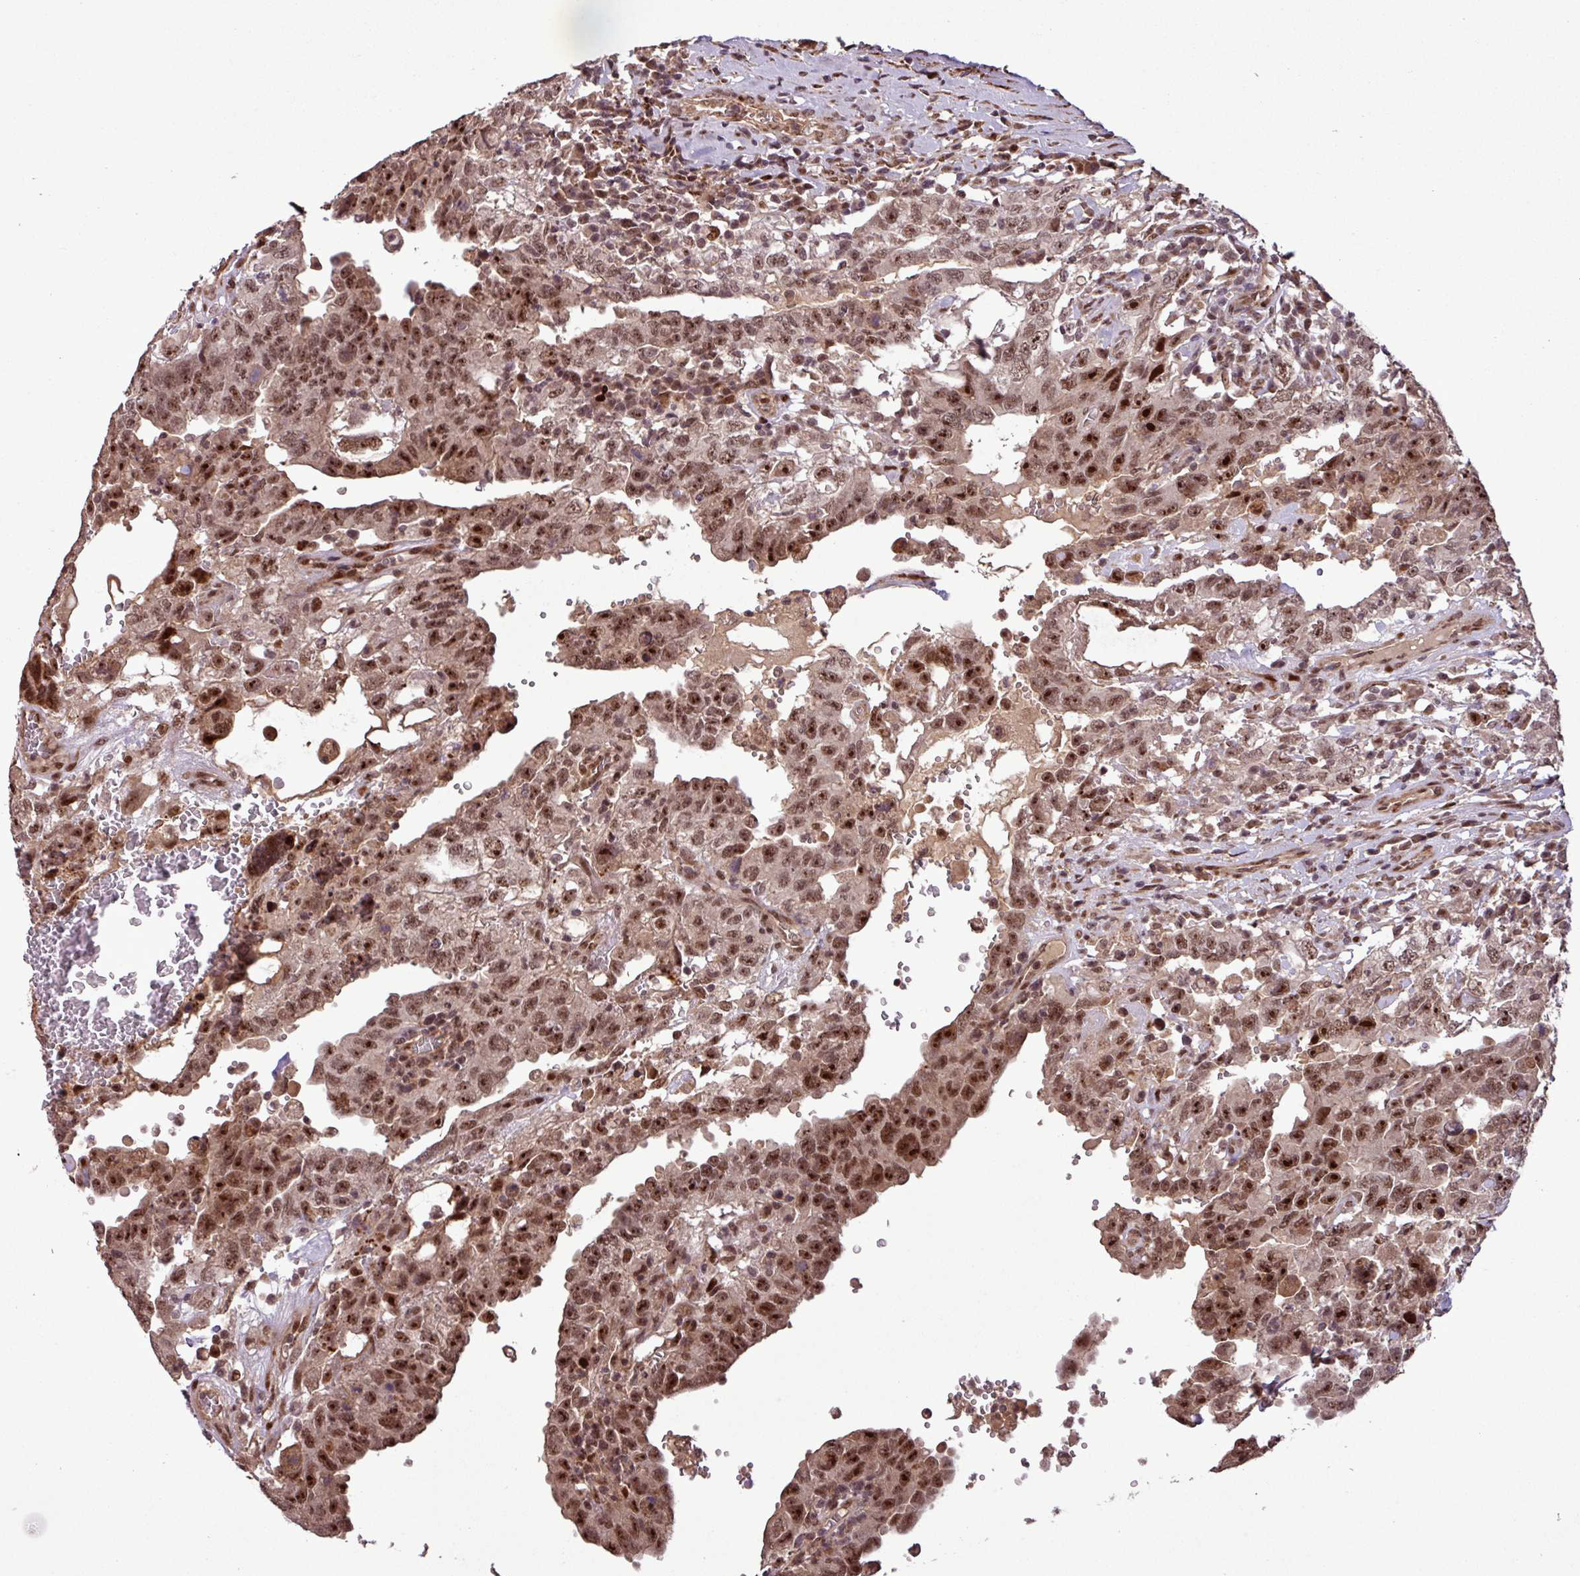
{"staining": {"intensity": "strong", "quantity": ">75%", "location": "nuclear"}, "tissue": "testis cancer", "cell_type": "Tumor cells", "image_type": "cancer", "snomed": [{"axis": "morphology", "description": "Carcinoma, Embryonal, NOS"}, {"axis": "topography", "description": "Testis"}], "caption": "Tumor cells show high levels of strong nuclear expression in approximately >75% of cells in embryonal carcinoma (testis).", "gene": "SLC22A24", "patient": {"sex": "male", "age": 26}}